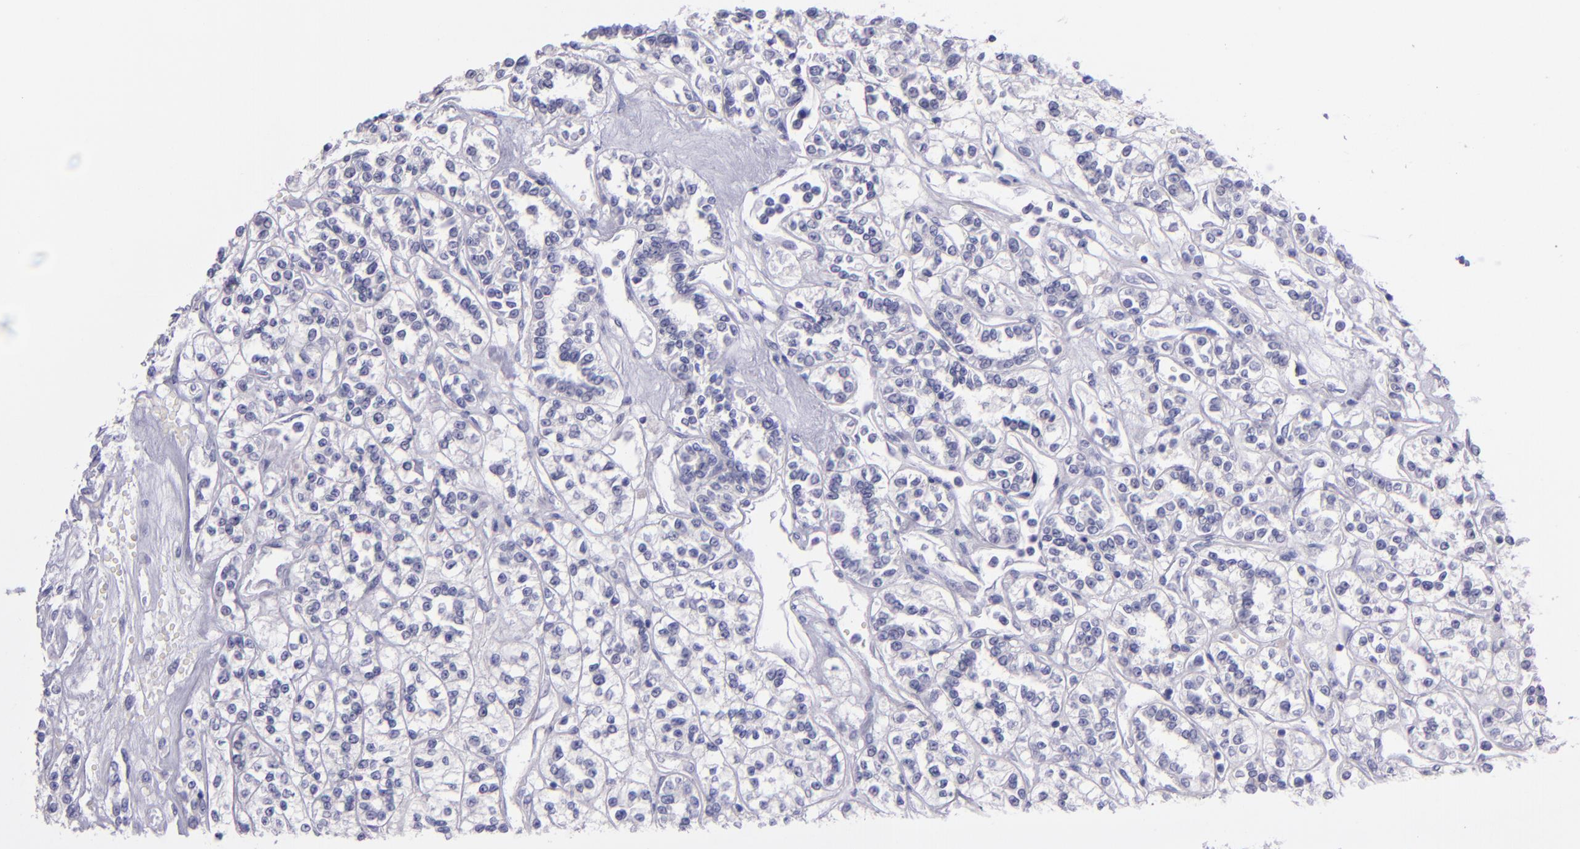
{"staining": {"intensity": "negative", "quantity": "none", "location": "none"}, "tissue": "renal cancer", "cell_type": "Tumor cells", "image_type": "cancer", "snomed": [{"axis": "morphology", "description": "Adenocarcinoma, NOS"}, {"axis": "topography", "description": "Kidney"}], "caption": "Immunohistochemical staining of human renal cancer (adenocarcinoma) demonstrates no significant staining in tumor cells.", "gene": "TNNT3", "patient": {"sex": "female", "age": 76}}